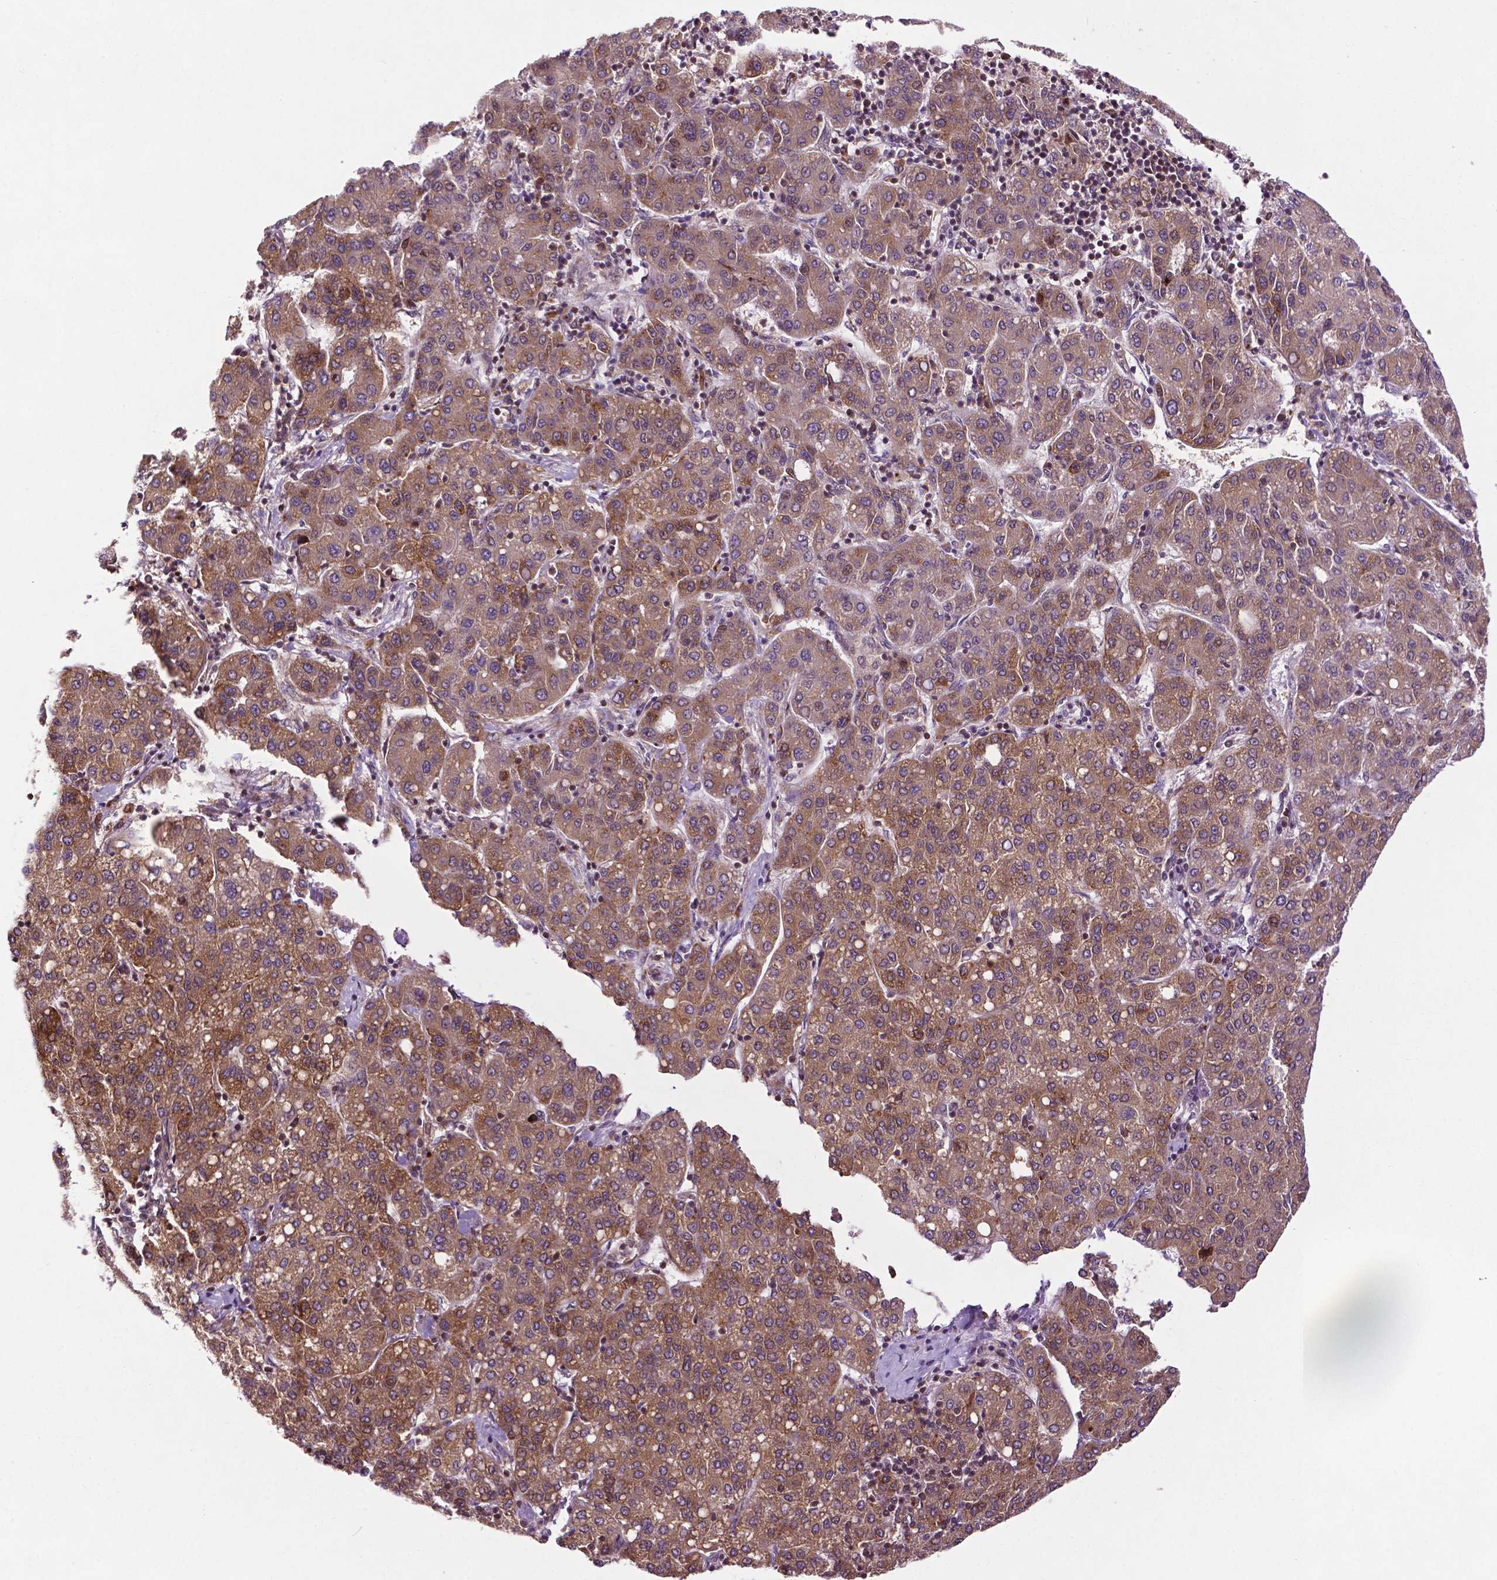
{"staining": {"intensity": "moderate", "quantity": ">75%", "location": "cytoplasmic/membranous"}, "tissue": "liver cancer", "cell_type": "Tumor cells", "image_type": "cancer", "snomed": [{"axis": "morphology", "description": "Carcinoma, Hepatocellular, NOS"}, {"axis": "topography", "description": "Liver"}], "caption": "Tumor cells show medium levels of moderate cytoplasmic/membranous positivity in approximately >75% of cells in liver cancer (hepatocellular carcinoma).", "gene": "TMX2", "patient": {"sex": "male", "age": 65}}